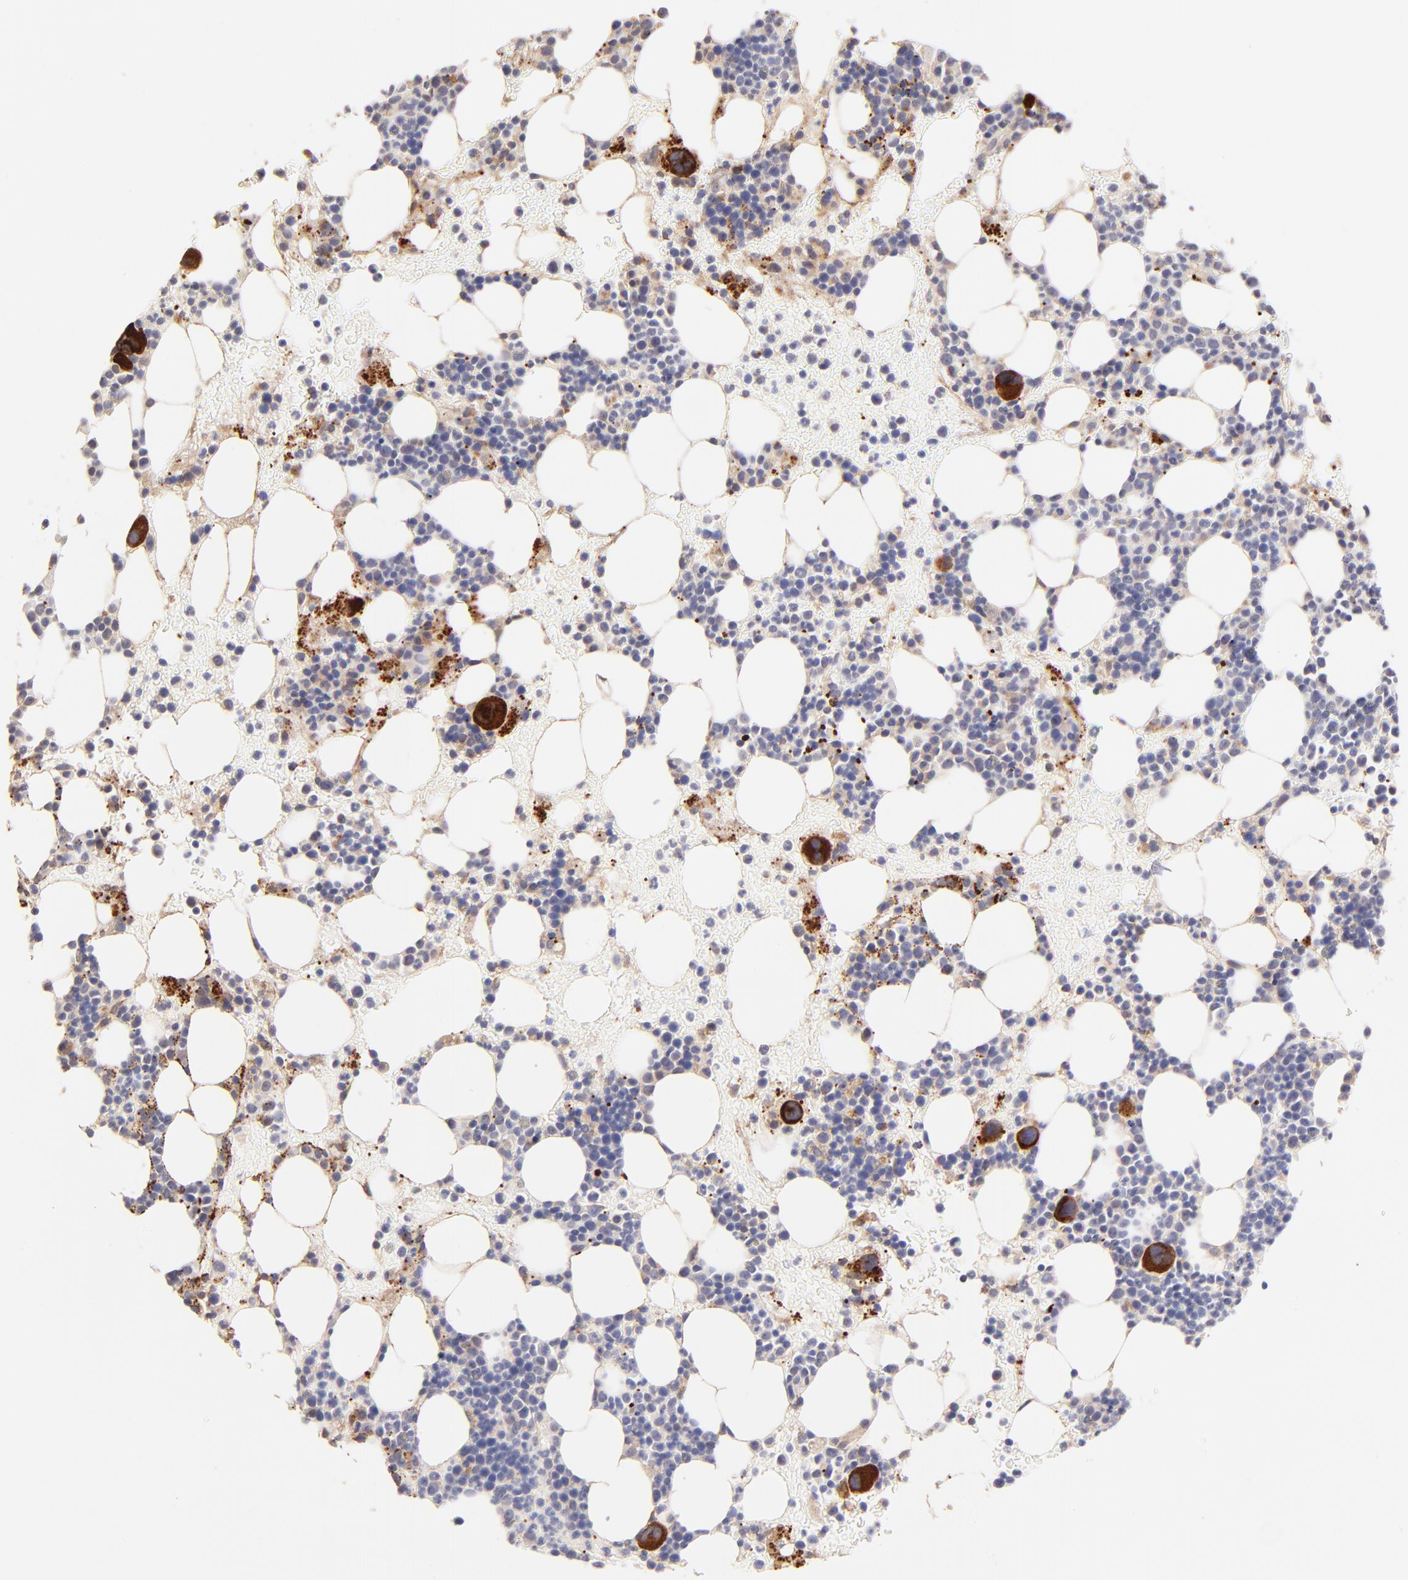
{"staining": {"intensity": "strong", "quantity": "<25%", "location": "cytoplasmic/membranous,nuclear"}, "tissue": "bone marrow", "cell_type": "Hematopoietic cells", "image_type": "normal", "snomed": [{"axis": "morphology", "description": "Normal tissue, NOS"}, {"axis": "topography", "description": "Bone marrow"}], "caption": "Immunohistochemical staining of unremarkable human bone marrow displays strong cytoplasmic/membranous,nuclear protein expression in approximately <25% of hematopoietic cells.", "gene": "SPARC", "patient": {"sex": "male", "age": 17}}